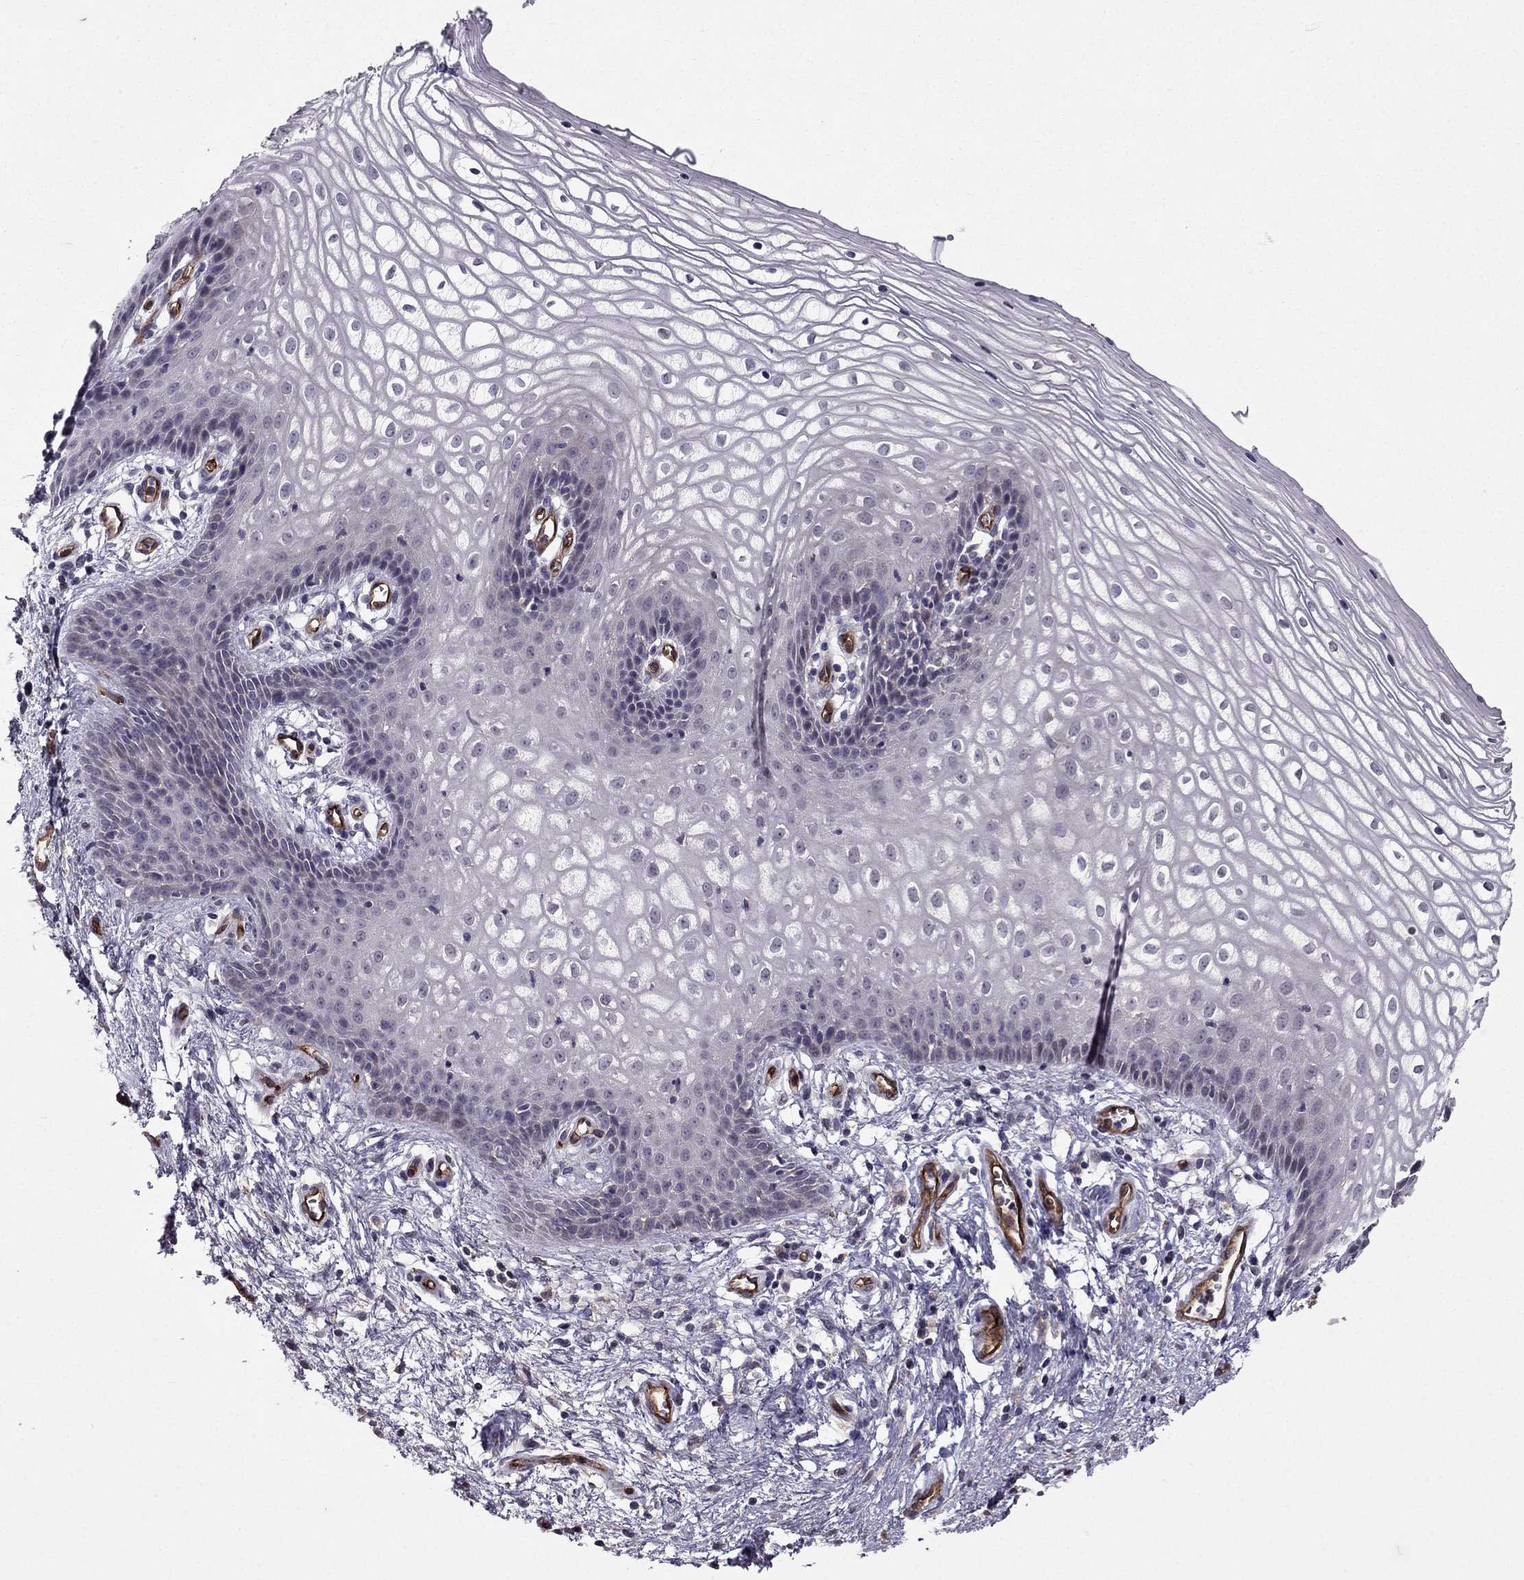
{"staining": {"intensity": "negative", "quantity": "none", "location": "none"}, "tissue": "vagina", "cell_type": "Squamous epithelial cells", "image_type": "normal", "snomed": [{"axis": "morphology", "description": "Normal tissue, NOS"}, {"axis": "topography", "description": "Vagina"}], "caption": "A micrograph of vagina stained for a protein demonstrates no brown staining in squamous epithelial cells.", "gene": "RASIP1", "patient": {"sex": "female", "age": 34}}